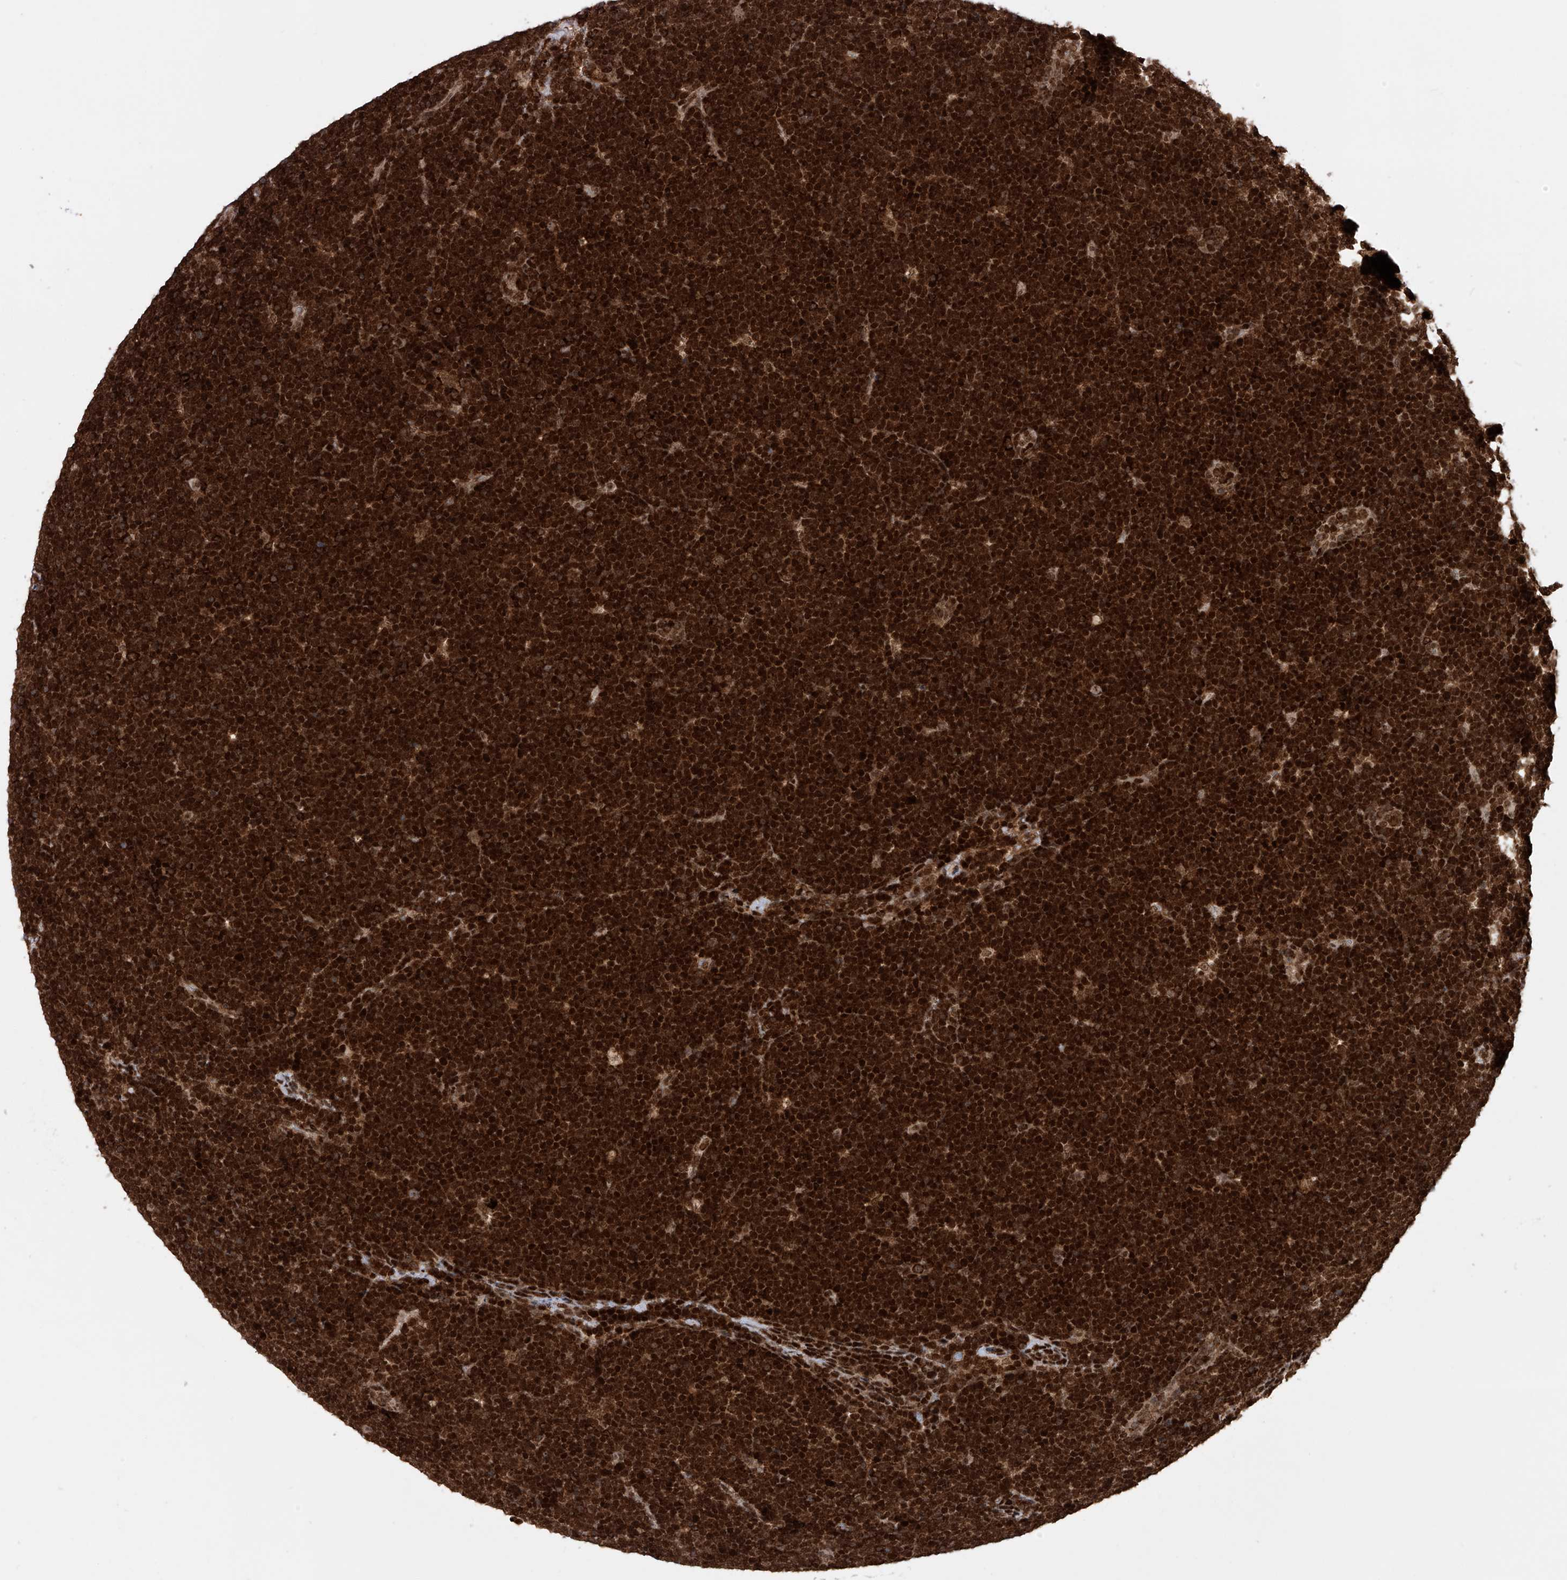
{"staining": {"intensity": "strong", "quantity": ">75%", "location": "cytoplasmic/membranous,nuclear"}, "tissue": "lymphoma", "cell_type": "Tumor cells", "image_type": "cancer", "snomed": [{"axis": "morphology", "description": "Malignant lymphoma, non-Hodgkin's type, High grade"}, {"axis": "topography", "description": "Lymph node"}], "caption": "An immunohistochemistry image of tumor tissue is shown. Protein staining in brown highlights strong cytoplasmic/membranous and nuclear positivity in lymphoma within tumor cells.", "gene": "ZNF280D", "patient": {"sex": "male", "age": 13}}